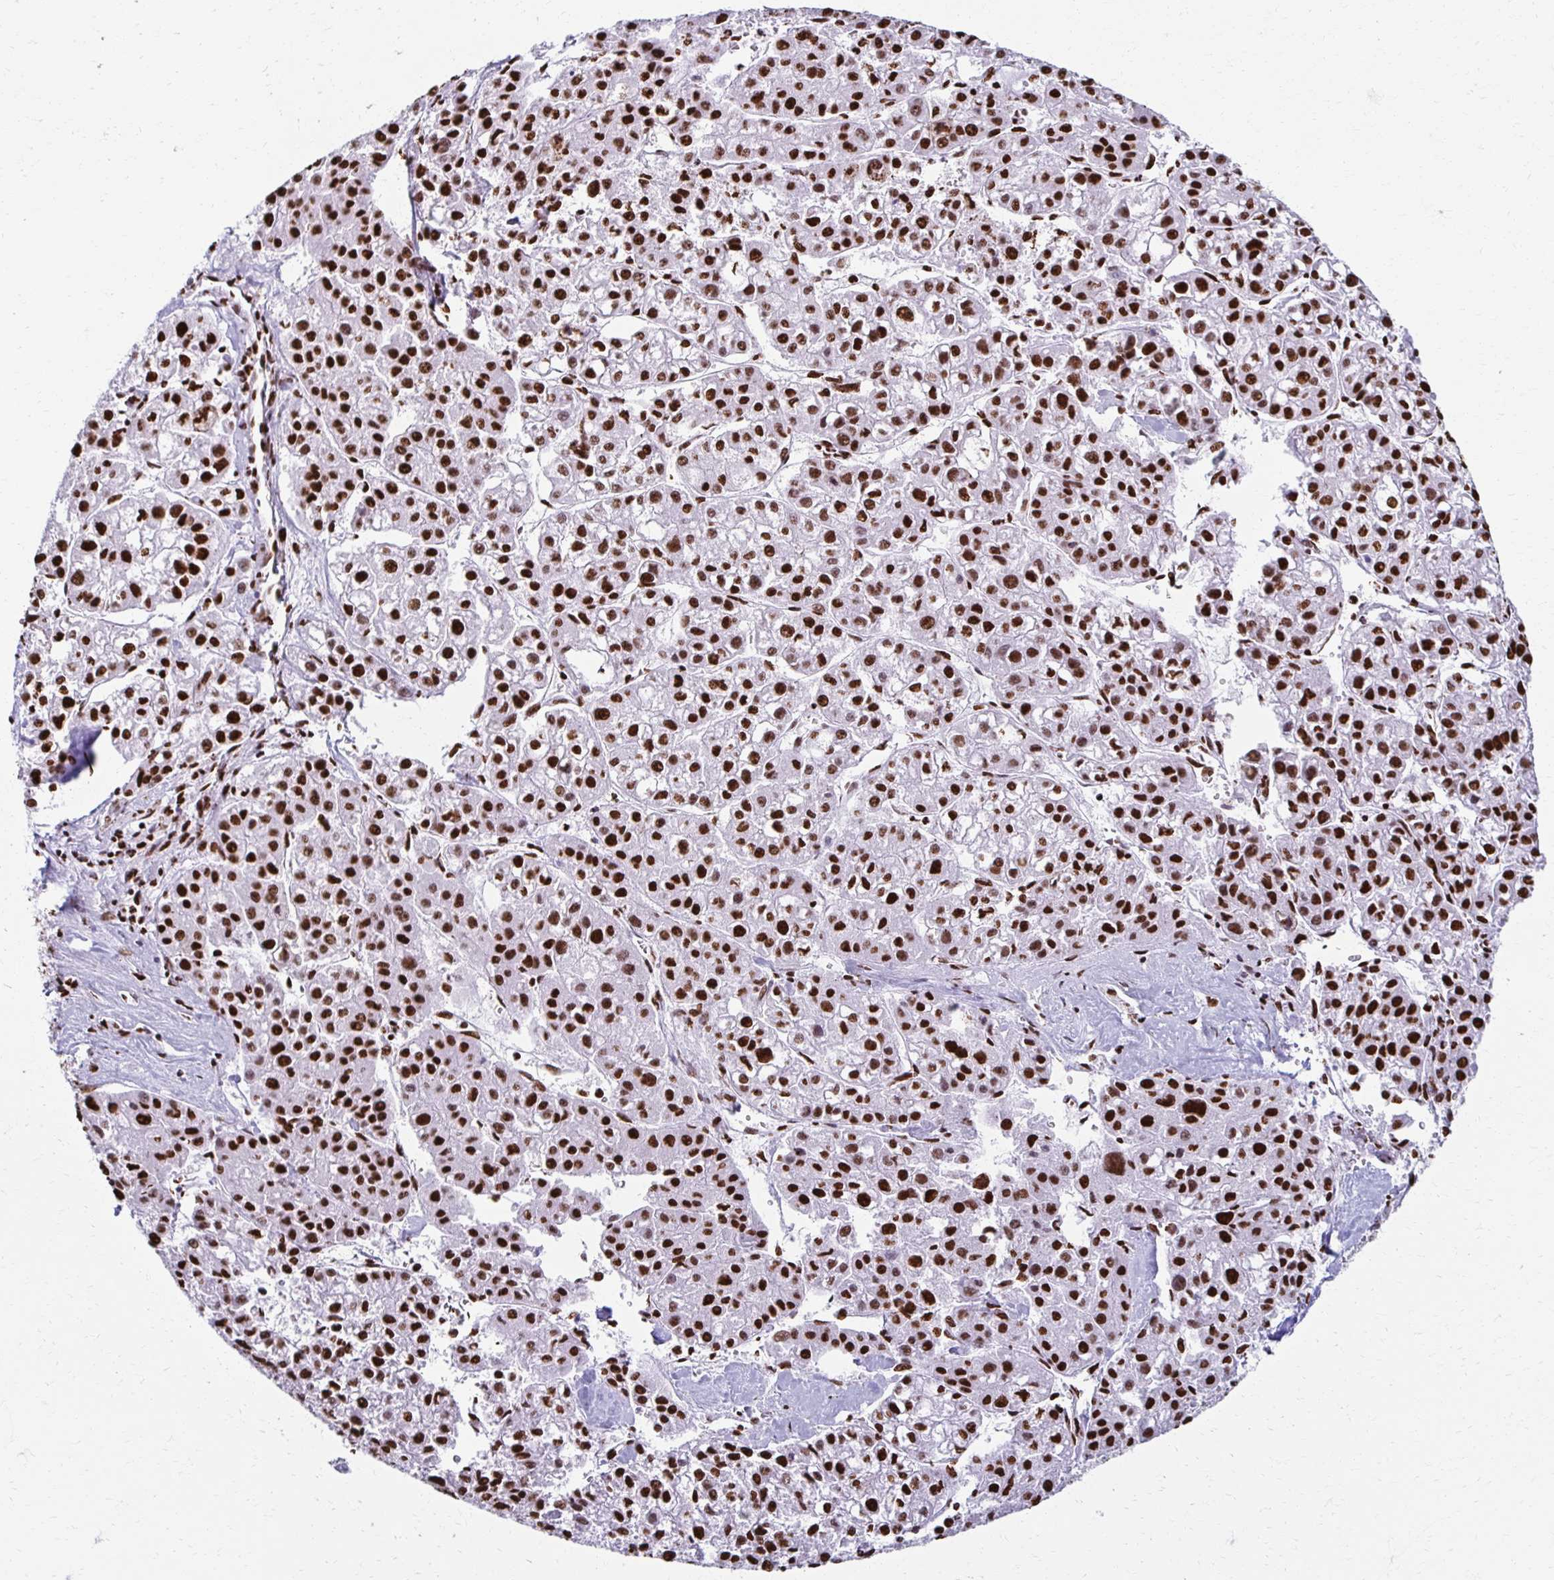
{"staining": {"intensity": "strong", "quantity": ">75%", "location": "nuclear"}, "tissue": "liver cancer", "cell_type": "Tumor cells", "image_type": "cancer", "snomed": [{"axis": "morphology", "description": "Carcinoma, Hepatocellular, NOS"}, {"axis": "topography", "description": "Liver"}], "caption": "Immunohistochemistry (IHC) image of human liver cancer stained for a protein (brown), which demonstrates high levels of strong nuclear positivity in approximately >75% of tumor cells.", "gene": "NONO", "patient": {"sex": "male", "age": 73}}